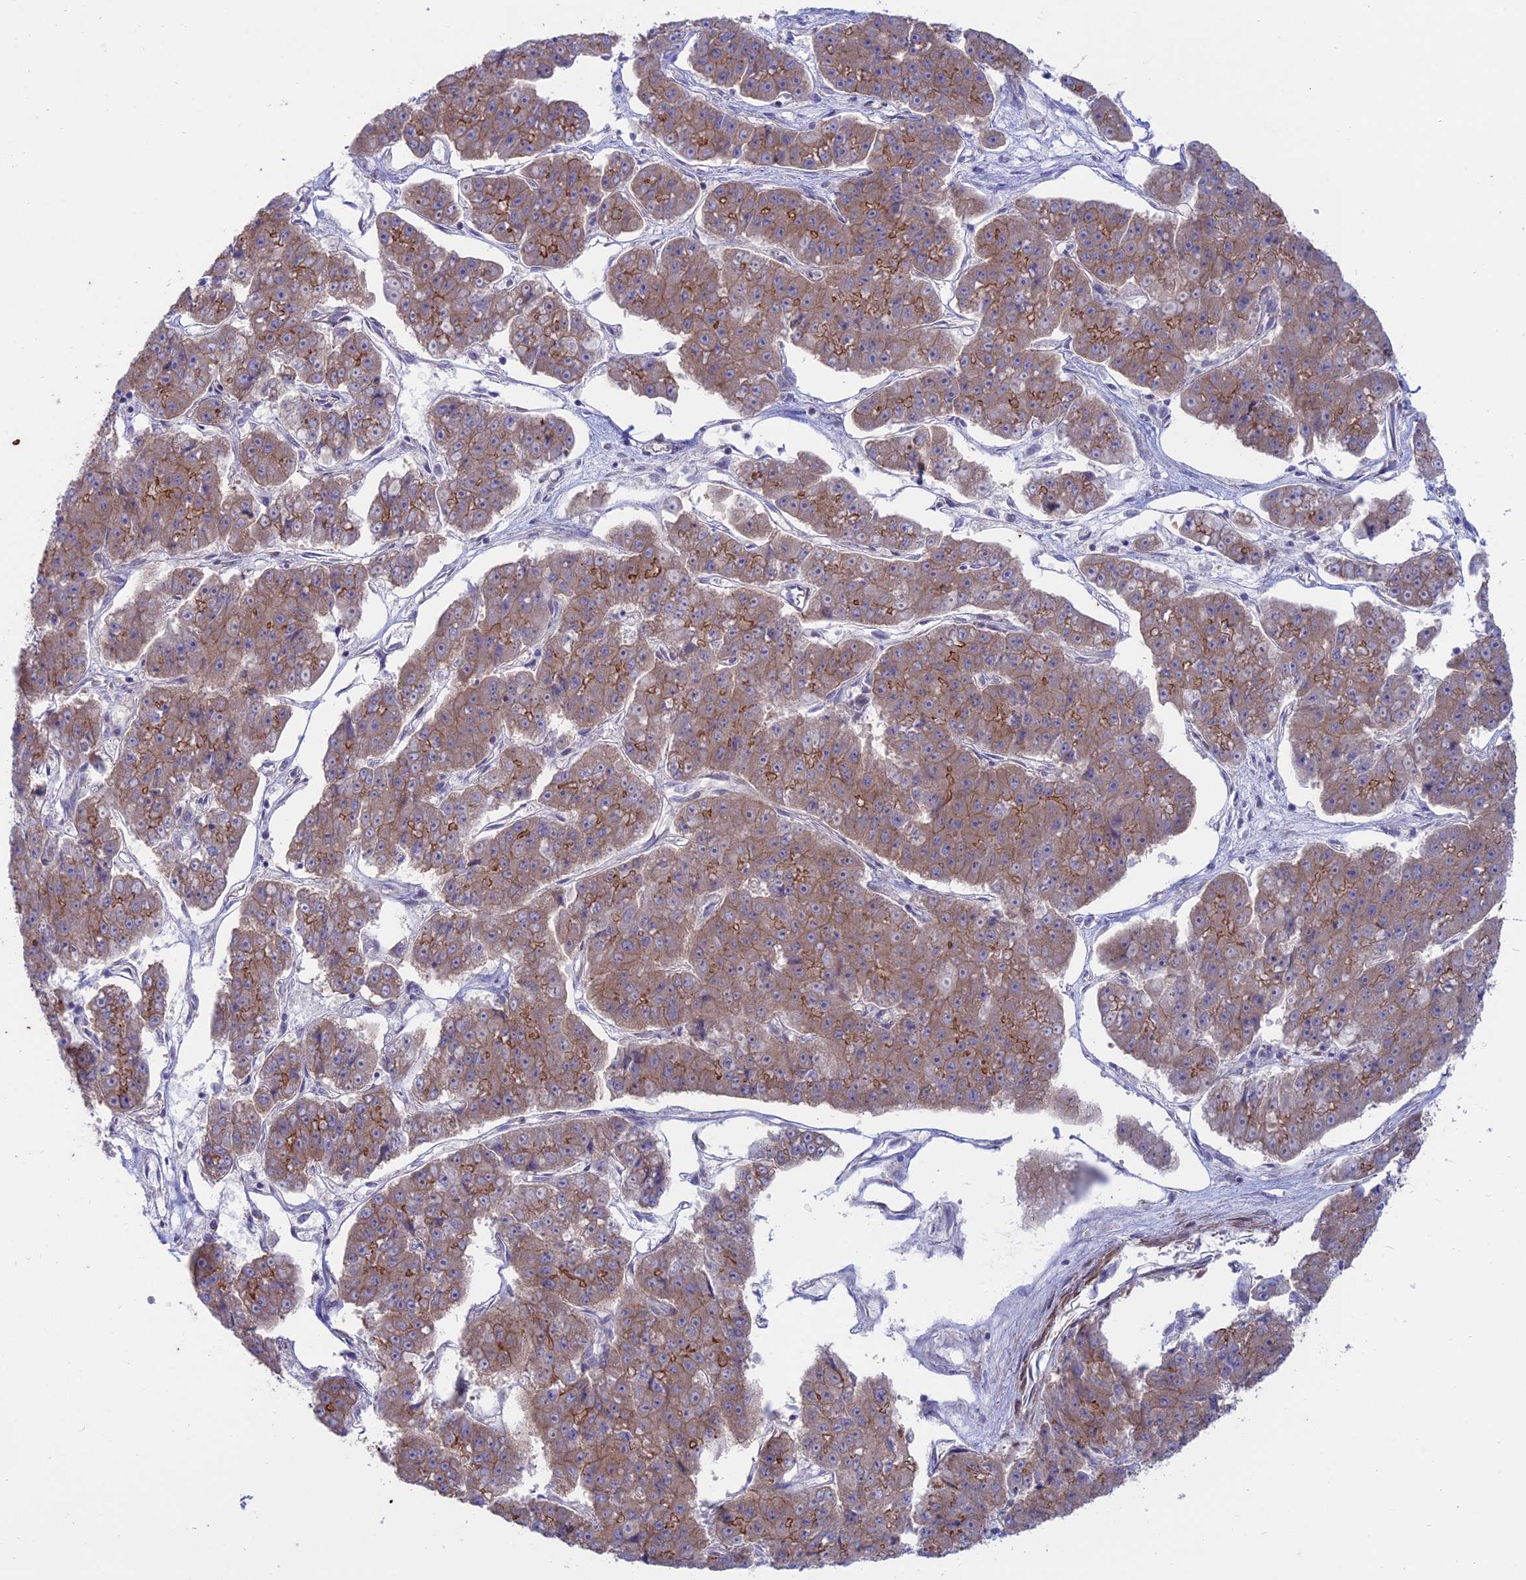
{"staining": {"intensity": "moderate", "quantity": "25%-75%", "location": "cytoplasmic/membranous"}, "tissue": "pancreatic cancer", "cell_type": "Tumor cells", "image_type": "cancer", "snomed": [{"axis": "morphology", "description": "Adenocarcinoma, NOS"}, {"axis": "topography", "description": "Pancreas"}], "caption": "Tumor cells show medium levels of moderate cytoplasmic/membranous expression in approximately 25%-75% of cells in pancreatic cancer.", "gene": "MYO5B", "patient": {"sex": "male", "age": 50}}